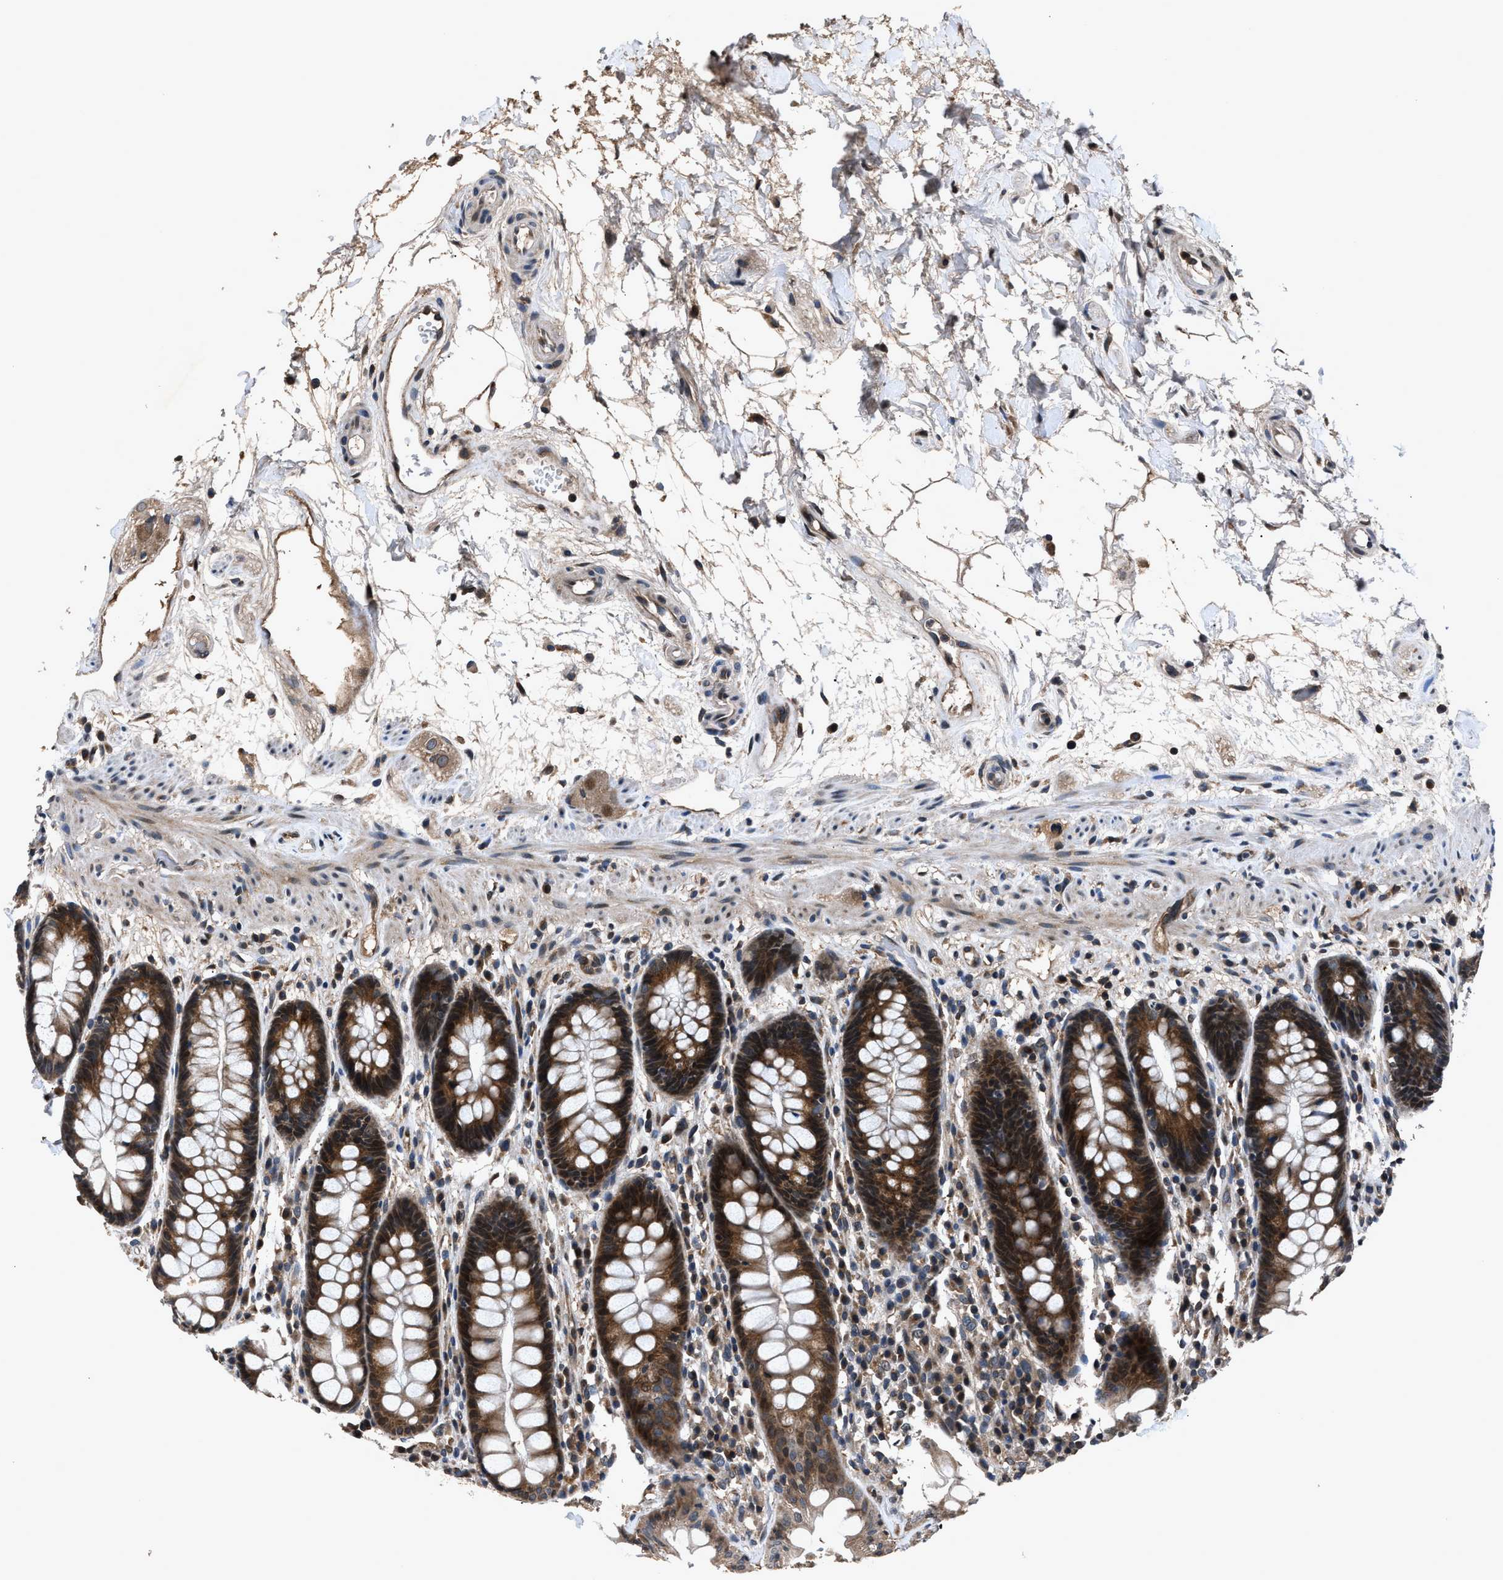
{"staining": {"intensity": "strong", "quantity": ">75%", "location": "cytoplasmic/membranous,nuclear"}, "tissue": "rectum", "cell_type": "Glandular cells", "image_type": "normal", "snomed": [{"axis": "morphology", "description": "Normal tissue, NOS"}, {"axis": "topography", "description": "Rectum"}], "caption": "Approximately >75% of glandular cells in benign rectum demonstrate strong cytoplasmic/membranous,nuclear protein staining as visualized by brown immunohistochemical staining.", "gene": "TNRC18", "patient": {"sex": "male", "age": 64}}